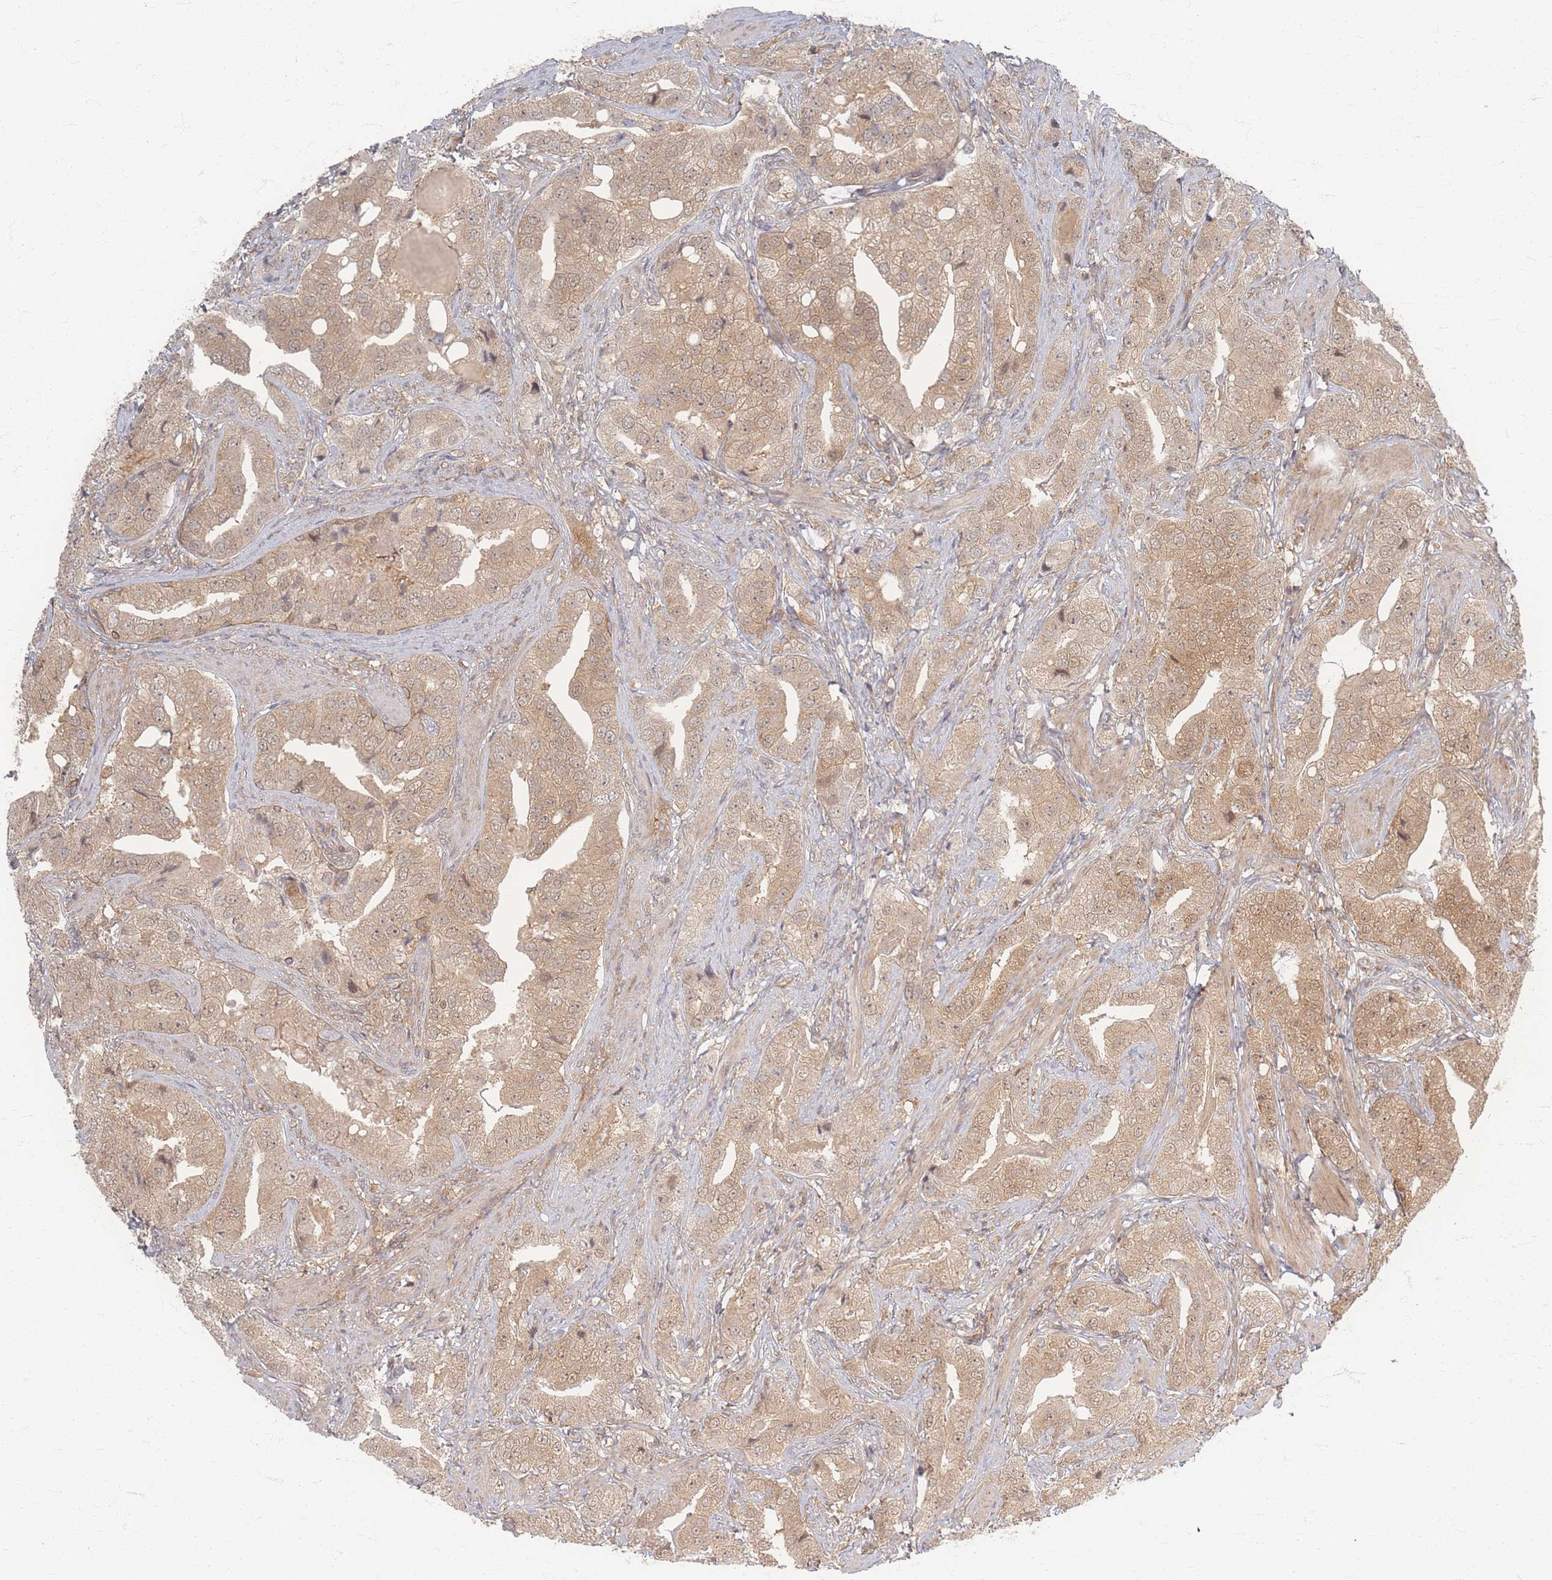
{"staining": {"intensity": "moderate", "quantity": ">75%", "location": "cytoplasmic/membranous"}, "tissue": "prostate cancer", "cell_type": "Tumor cells", "image_type": "cancer", "snomed": [{"axis": "morphology", "description": "Adenocarcinoma, High grade"}, {"axis": "topography", "description": "Prostate"}], "caption": "High-power microscopy captured an immunohistochemistry histopathology image of high-grade adenocarcinoma (prostate), revealing moderate cytoplasmic/membranous expression in approximately >75% of tumor cells.", "gene": "PSMD9", "patient": {"sex": "male", "age": 63}}